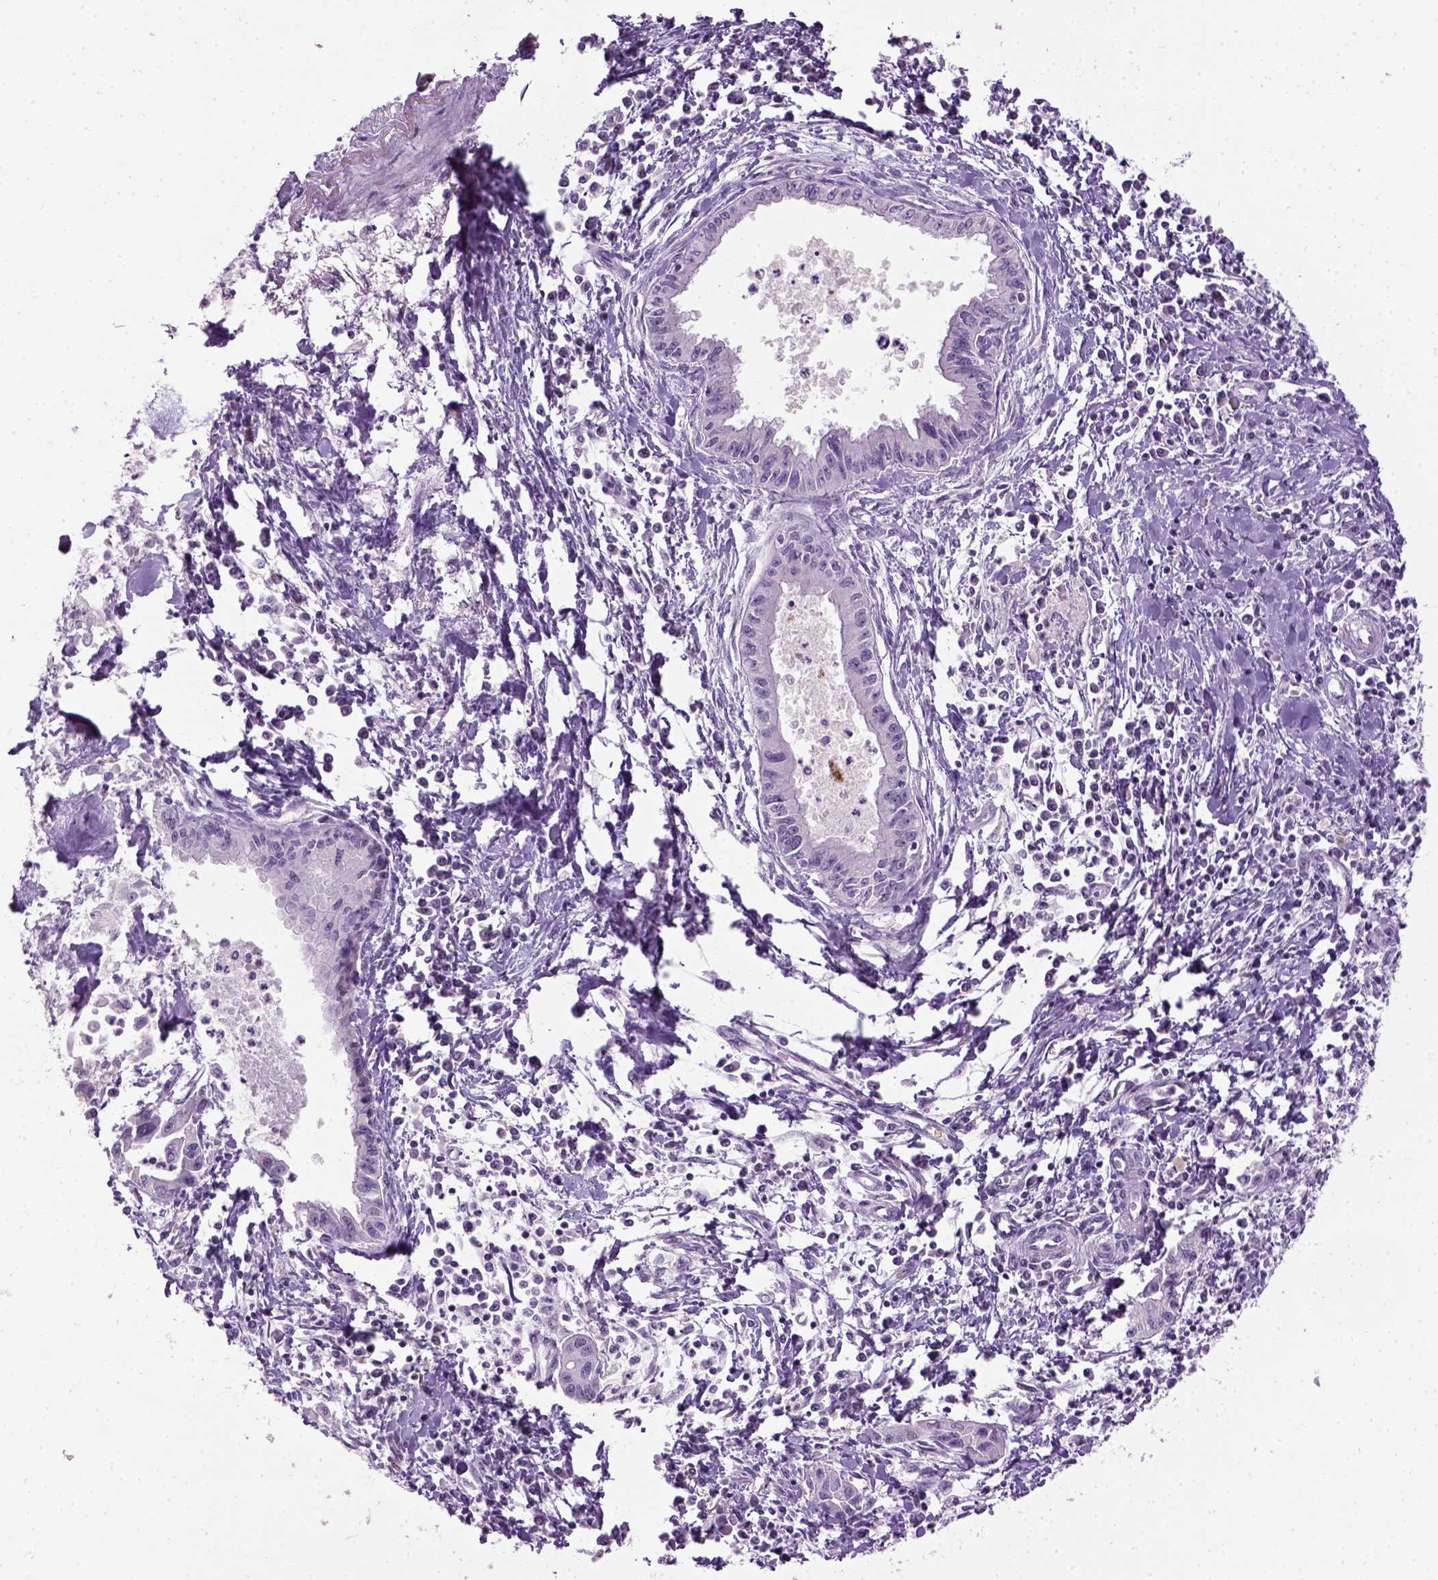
{"staining": {"intensity": "negative", "quantity": "none", "location": "none"}, "tissue": "pancreatic cancer", "cell_type": "Tumor cells", "image_type": "cancer", "snomed": [{"axis": "morphology", "description": "Adenocarcinoma, NOS"}, {"axis": "topography", "description": "Pancreas"}], "caption": "Human pancreatic adenocarcinoma stained for a protein using immunohistochemistry exhibits no staining in tumor cells.", "gene": "GABRB2", "patient": {"sex": "male", "age": 72}}